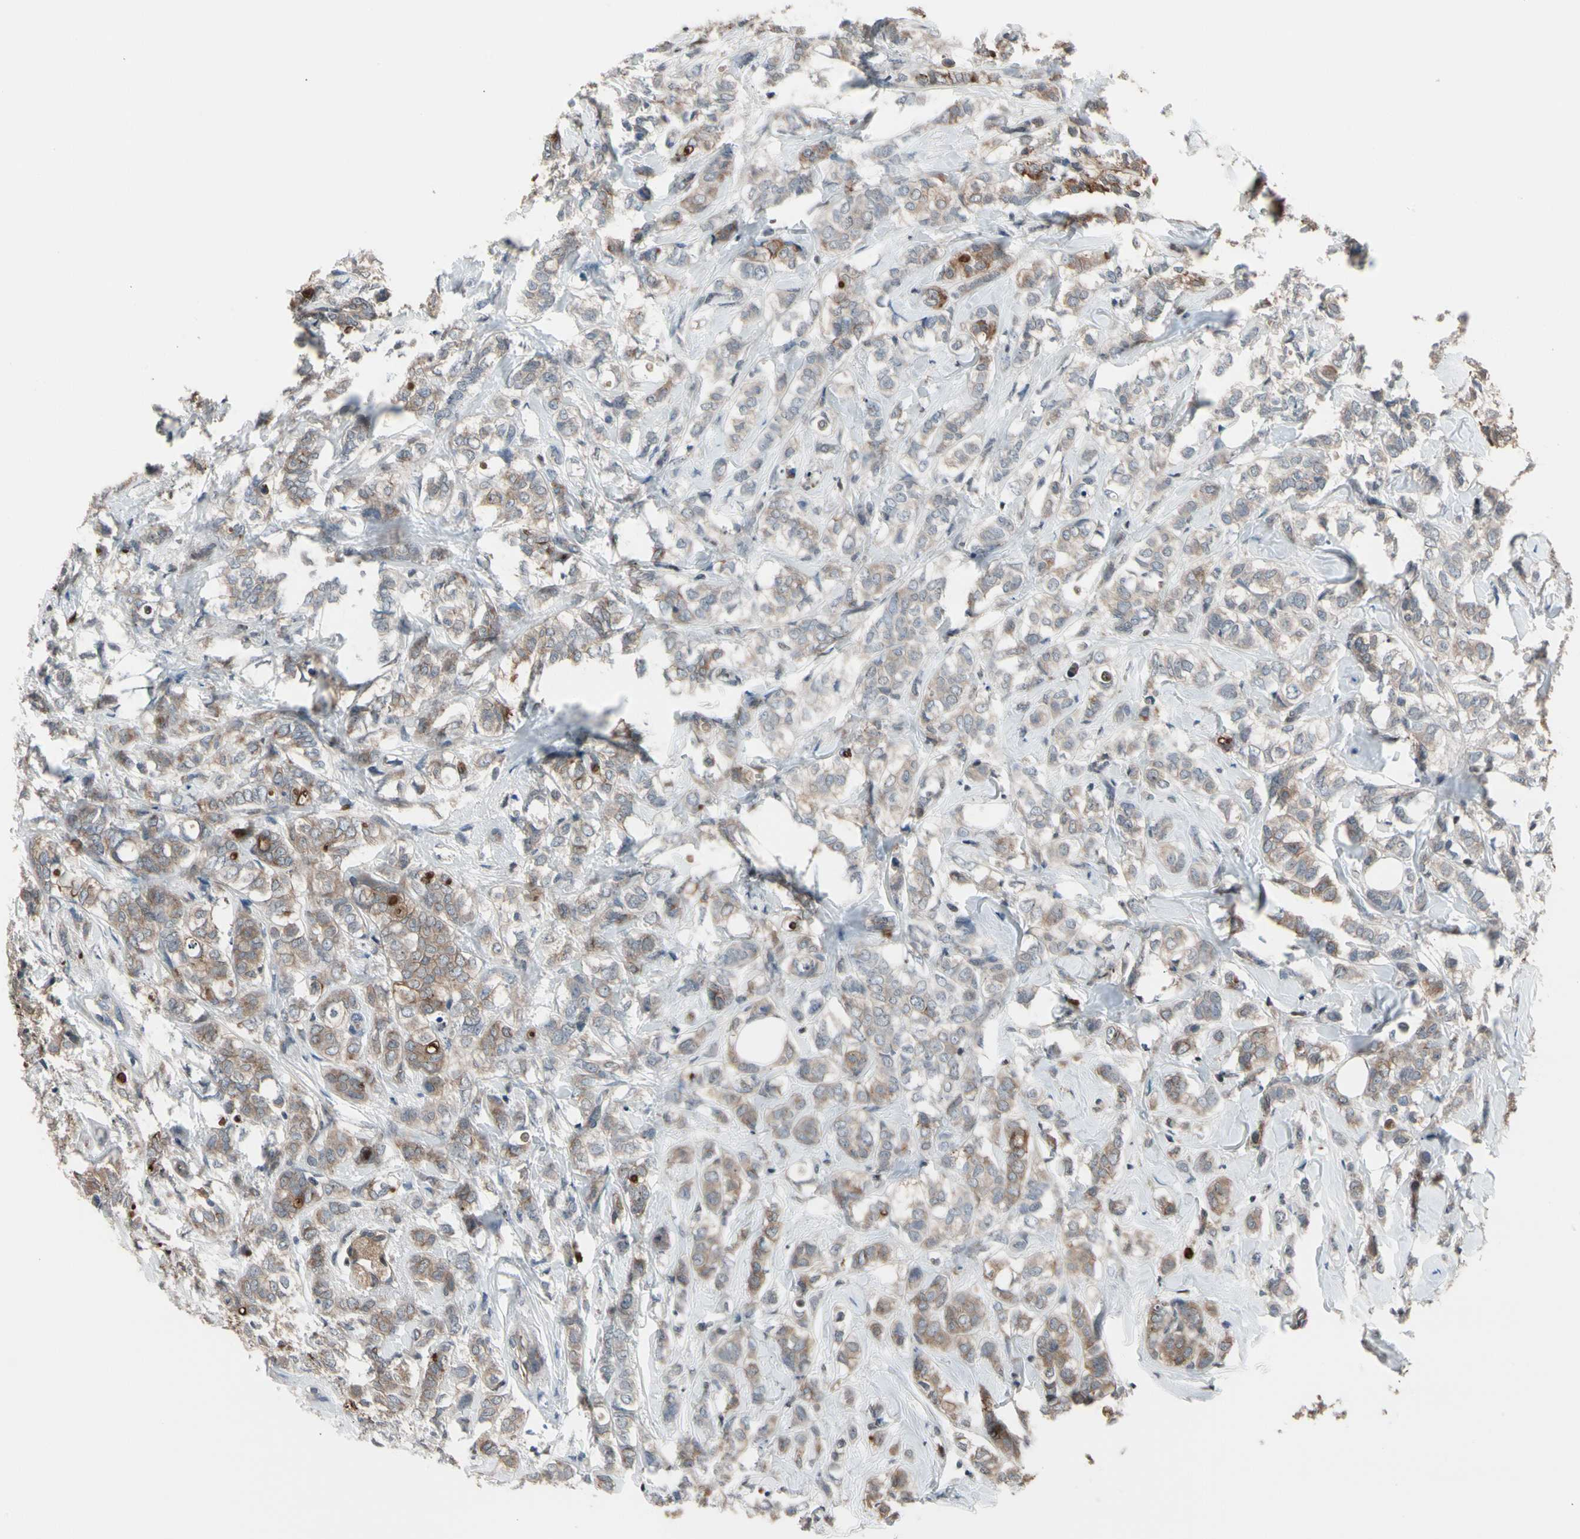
{"staining": {"intensity": "moderate", "quantity": ">75%", "location": "cytoplasmic/membranous"}, "tissue": "breast cancer", "cell_type": "Tumor cells", "image_type": "cancer", "snomed": [{"axis": "morphology", "description": "Lobular carcinoma"}, {"axis": "topography", "description": "Breast"}], "caption": "Immunohistochemical staining of human lobular carcinoma (breast) displays medium levels of moderate cytoplasmic/membranous expression in about >75% of tumor cells.", "gene": "PSMA2", "patient": {"sex": "female", "age": 60}}